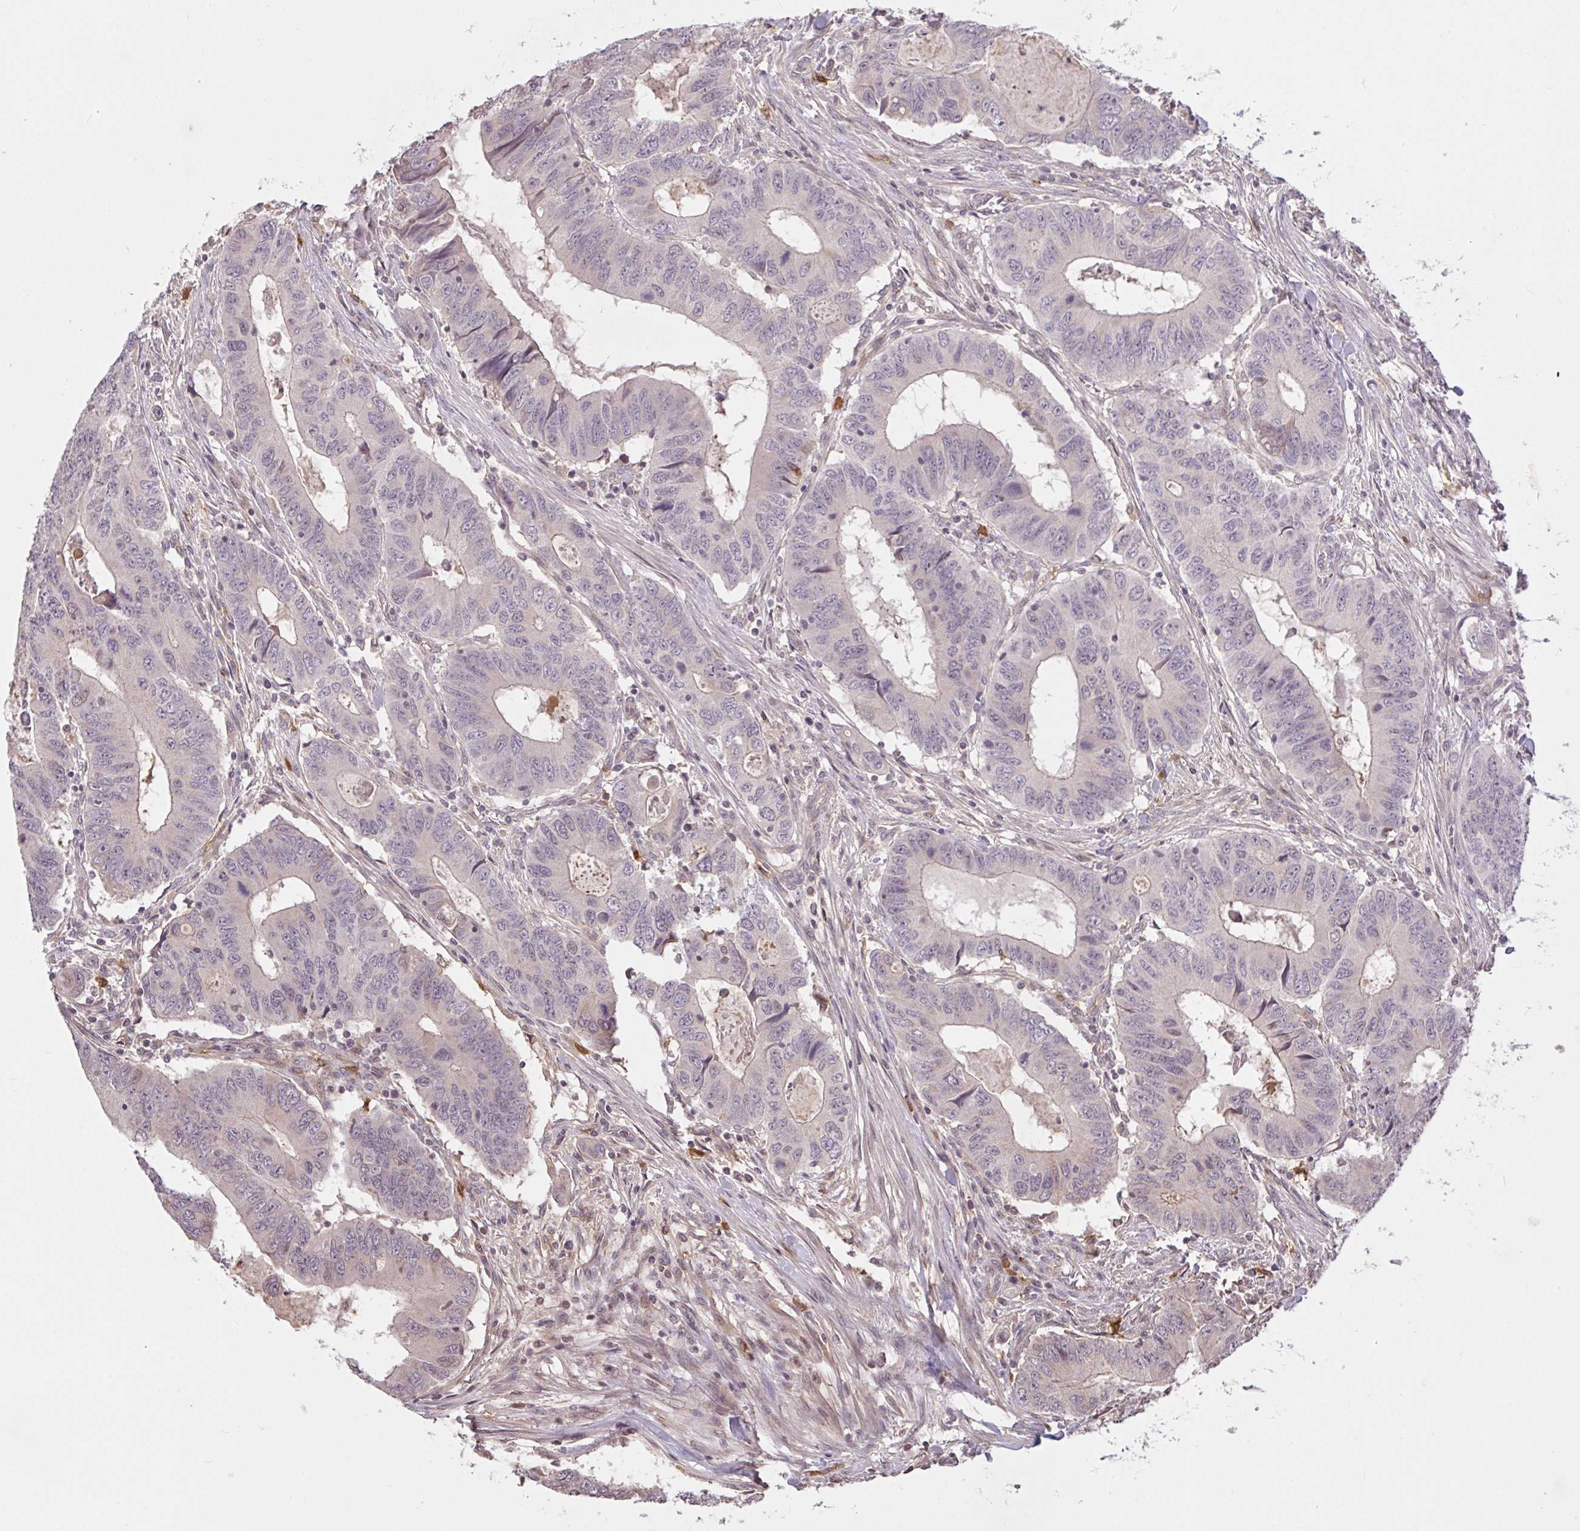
{"staining": {"intensity": "weak", "quantity": "<25%", "location": "cytoplasmic/membranous"}, "tissue": "colorectal cancer", "cell_type": "Tumor cells", "image_type": "cancer", "snomed": [{"axis": "morphology", "description": "Adenocarcinoma, NOS"}, {"axis": "topography", "description": "Colon"}], "caption": "There is no significant staining in tumor cells of adenocarcinoma (colorectal).", "gene": "FCER1A", "patient": {"sex": "male", "age": 53}}